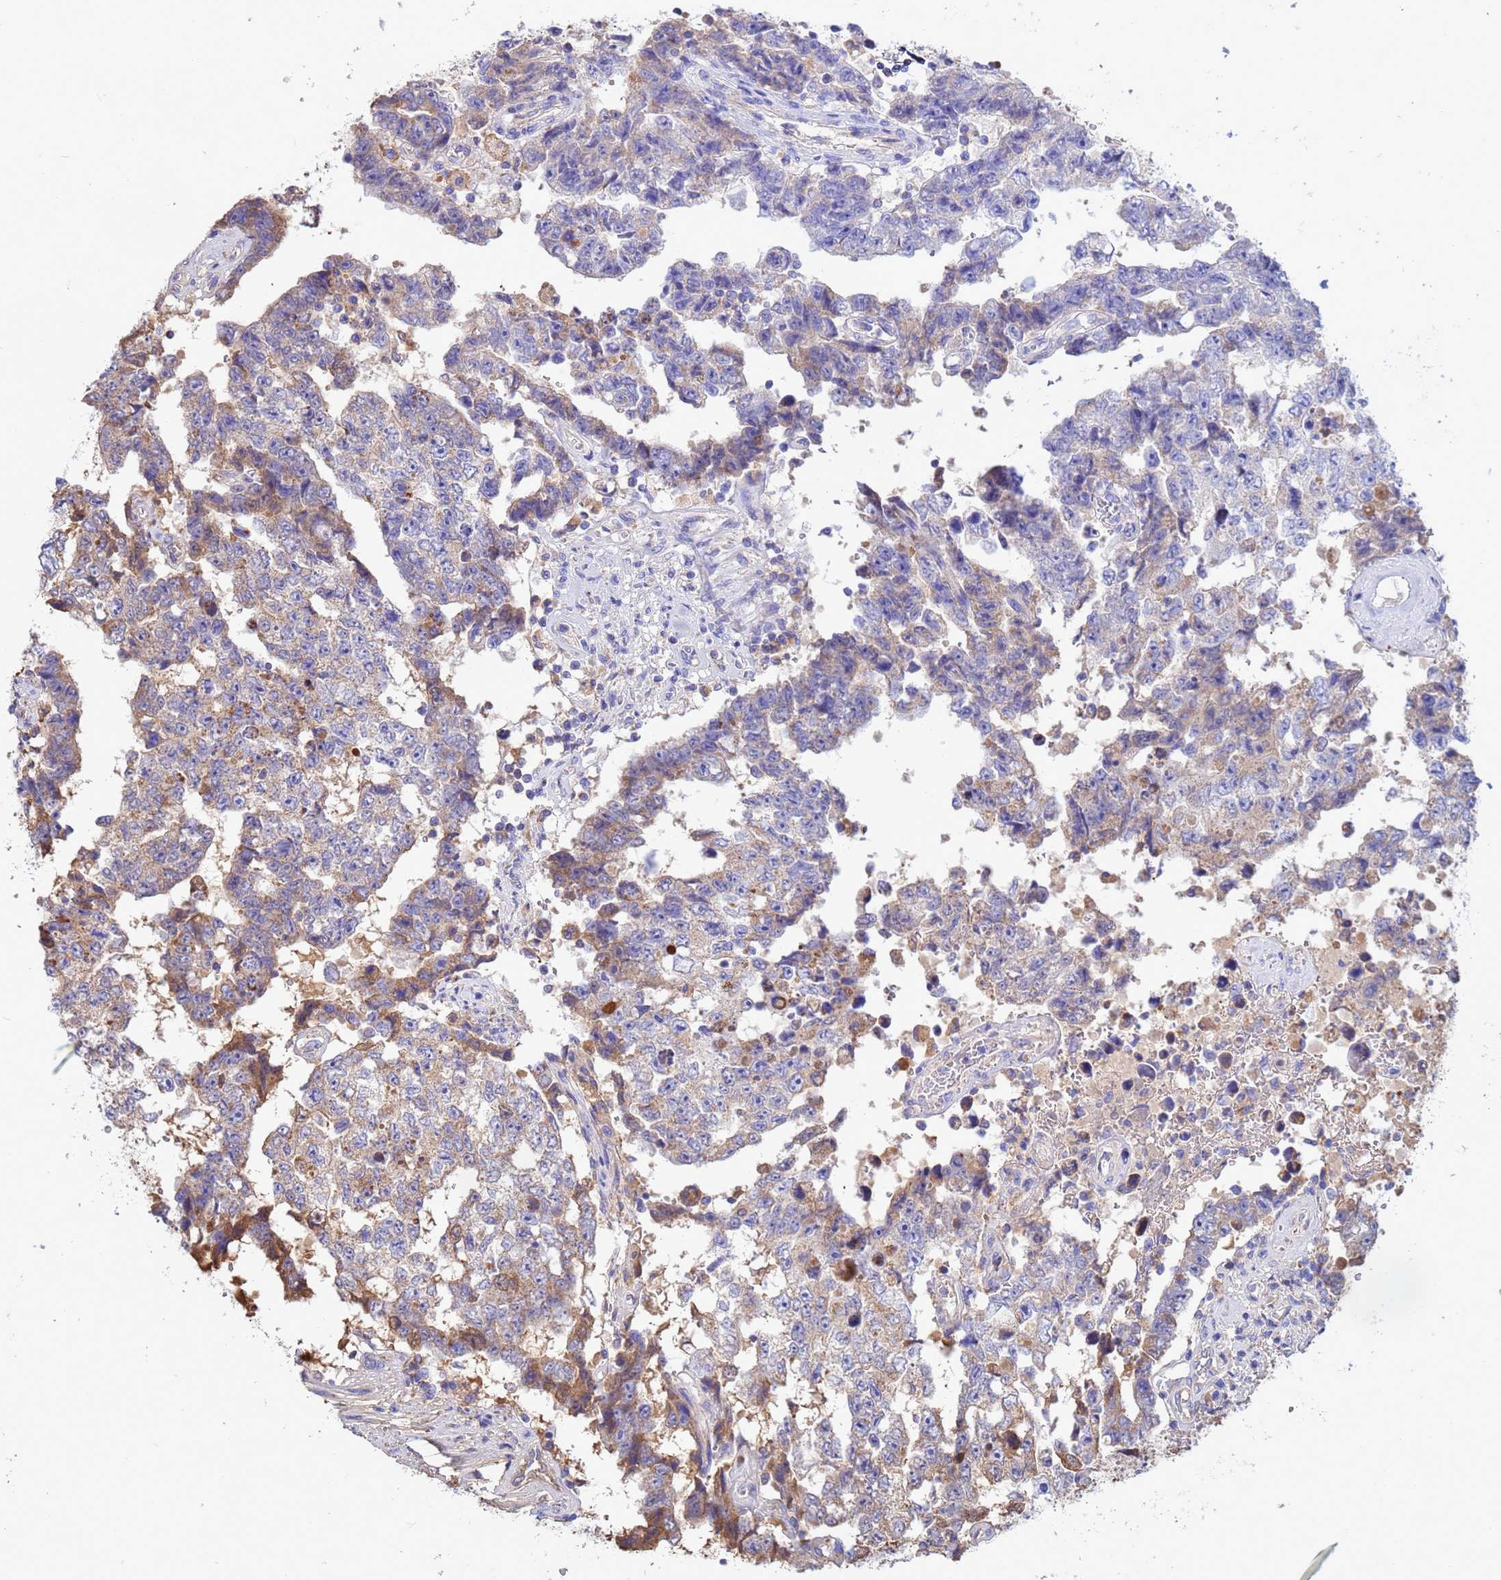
{"staining": {"intensity": "moderate", "quantity": "<25%", "location": "cytoplasmic/membranous"}, "tissue": "testis cancer", "cell_type": "Tumor cells", "image_type": "cancer", "snomed": [{"axis": "morphology", "description": "Normal tissue, NOS"}, {"axis": "morphology", "description": "Carcinoma, Embryonal, NOS"}, {"axis": "topography", "description": "Testis"}, {"axis": "topography", "description": "Epididymis"}], "caption": "Embryonal carcinoma (testis) was stained to show a protein in brown. There is low levels of moderate cytoplasmic/membranous expression in about <25% of tumor cells.", "gene": "GLUD1", "patient": {"sex": "male", "age": 25}}